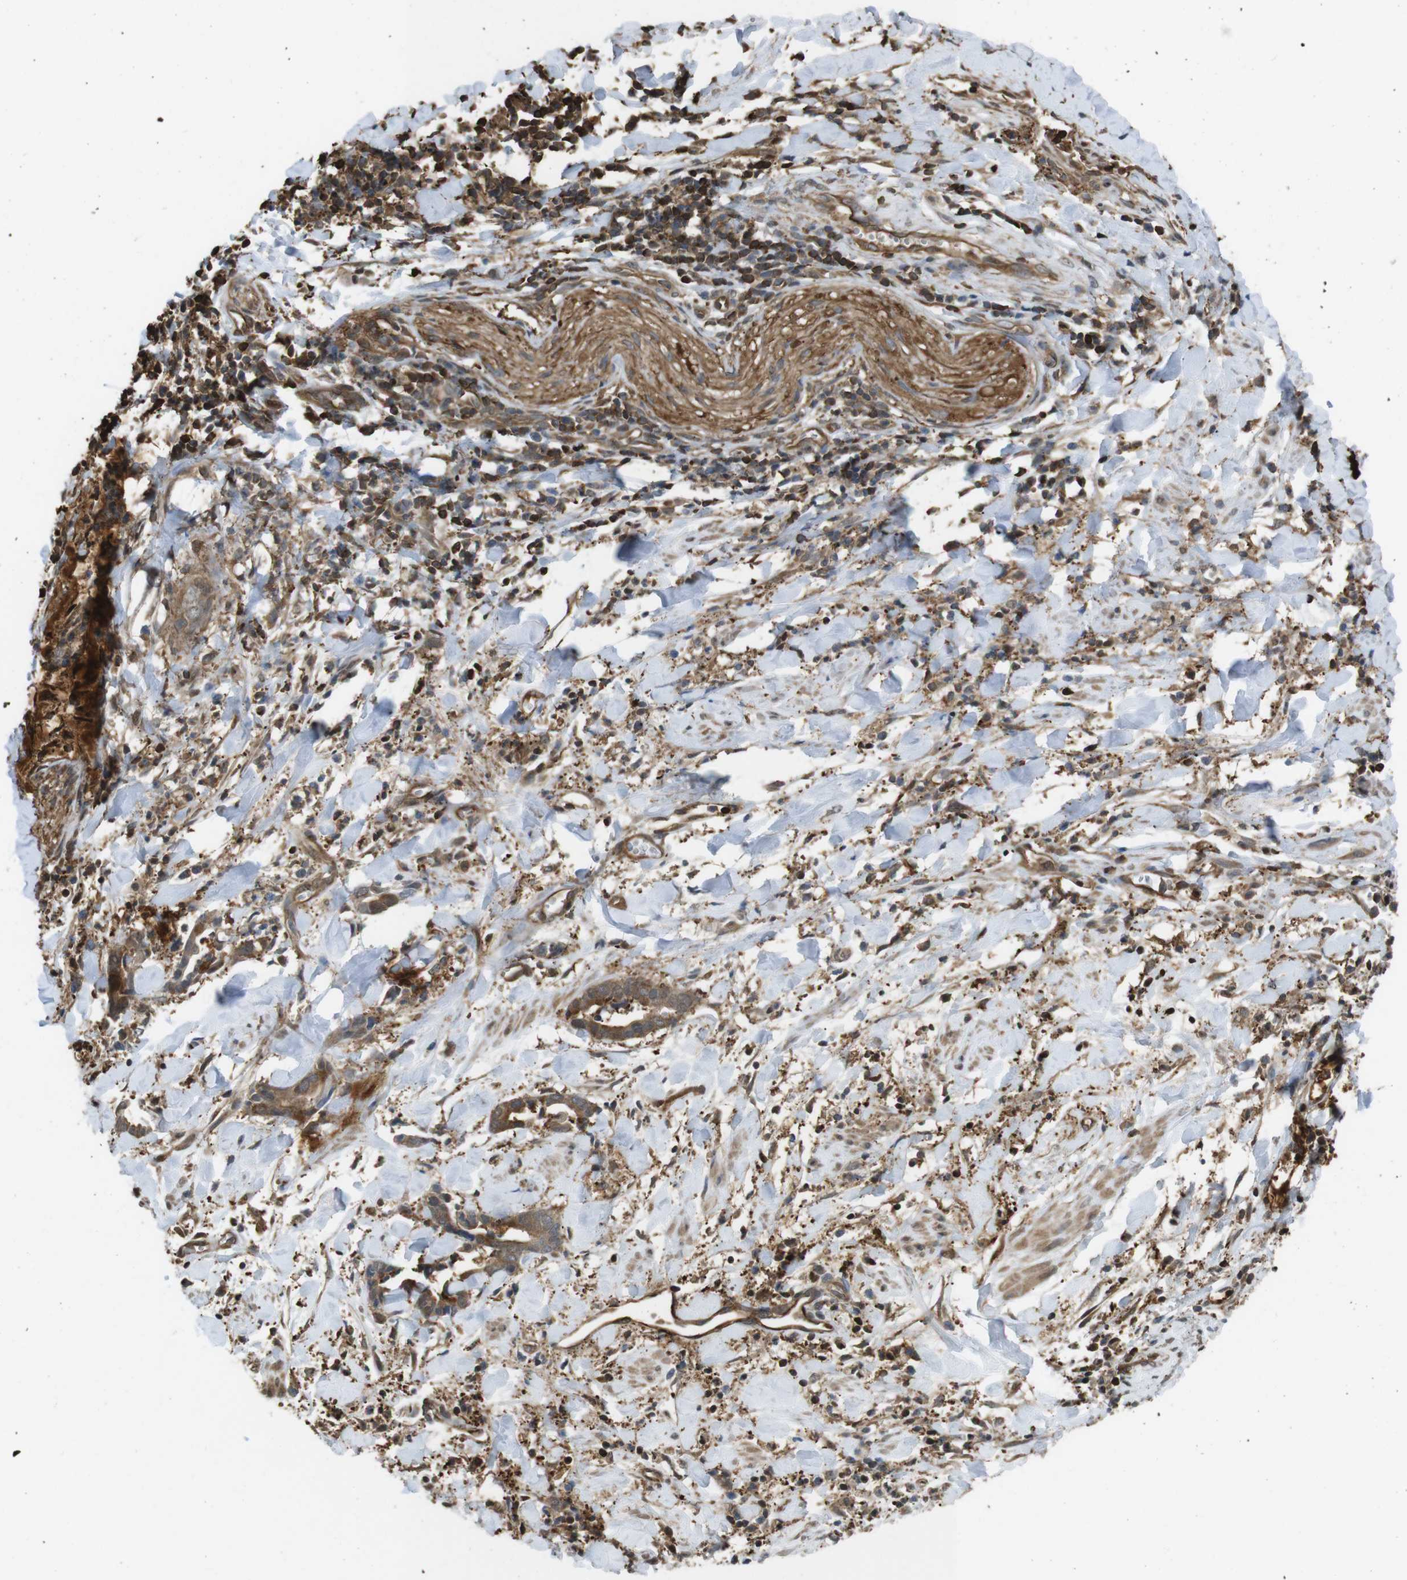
{"staining": {"intensity": "strong", "quantity": ">75%", "location": "cytoplasmic/membranous"}, "tissue": "cervical cancer", "cell_type": "Tumor cells", "image_type": "cancer", "snomed": [{"axis": "morphology", "description": "Adenocarcinoma, NOS"}, {"axis": "topography", "description": "Cervix"}], "caption": "Tumor cells demonstrate high levels of strong cytoplasmic/membranous staining in approximately >75% of cells in adenocarcinoma (cervical).", "gene": "ARHGDIA", "patient": {"sex": "female", "age": 44}}